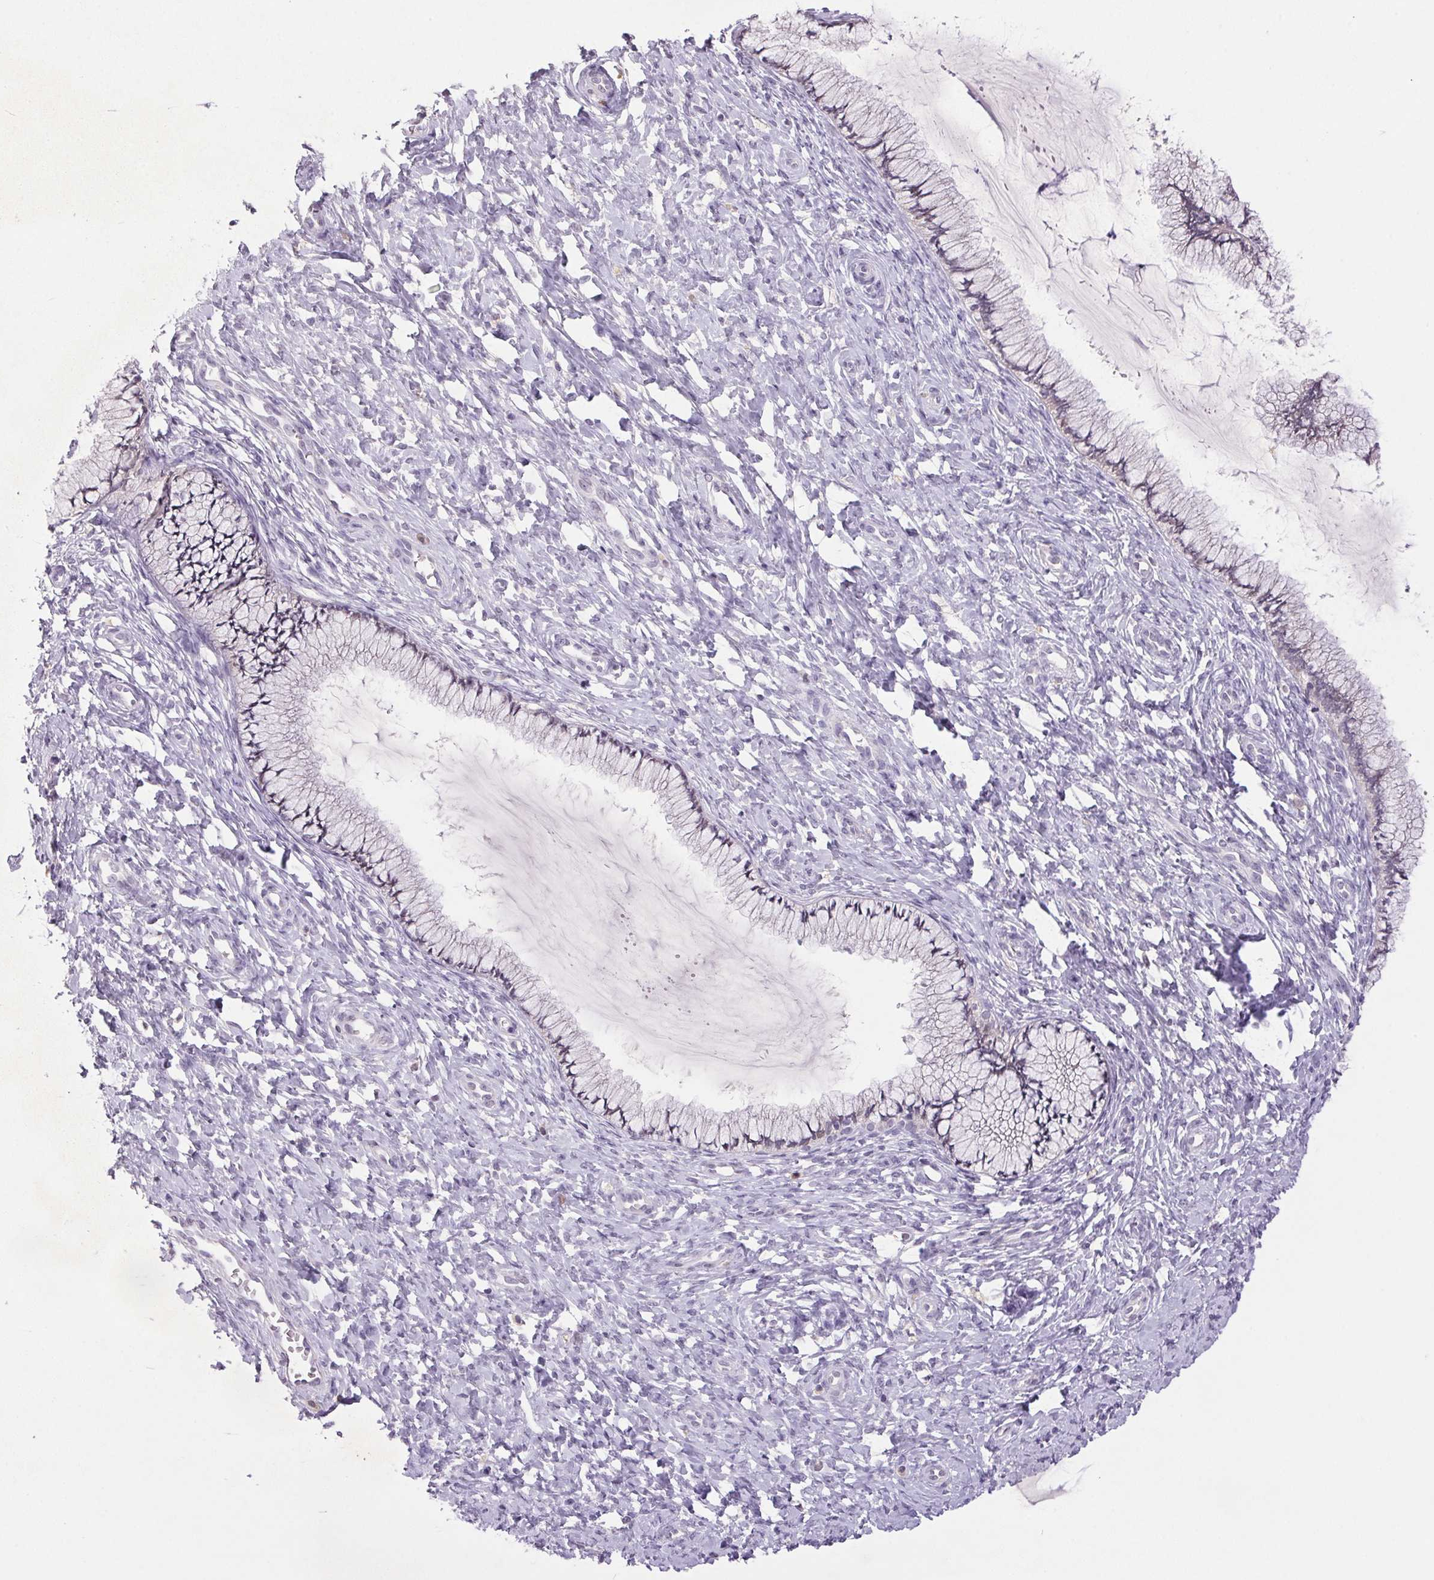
{"staining": {"intensity": "negative", "quantity": "none", "location": "none"}, "tissue": "cervix", "cell_type": "Glandular cells", "image_type": "normal", "snomed": [{"axis": "morphology", "description": "Normal tissue, NOS"}, {"axis": "topography", "description": "Cervix"}], "caption": "Immunohistochemical staining of unremarkable human cervix demonstrates no significant staining in glandular cells.", "gene": "TRDN", "patient": {"sex": "female", "age": 37}}